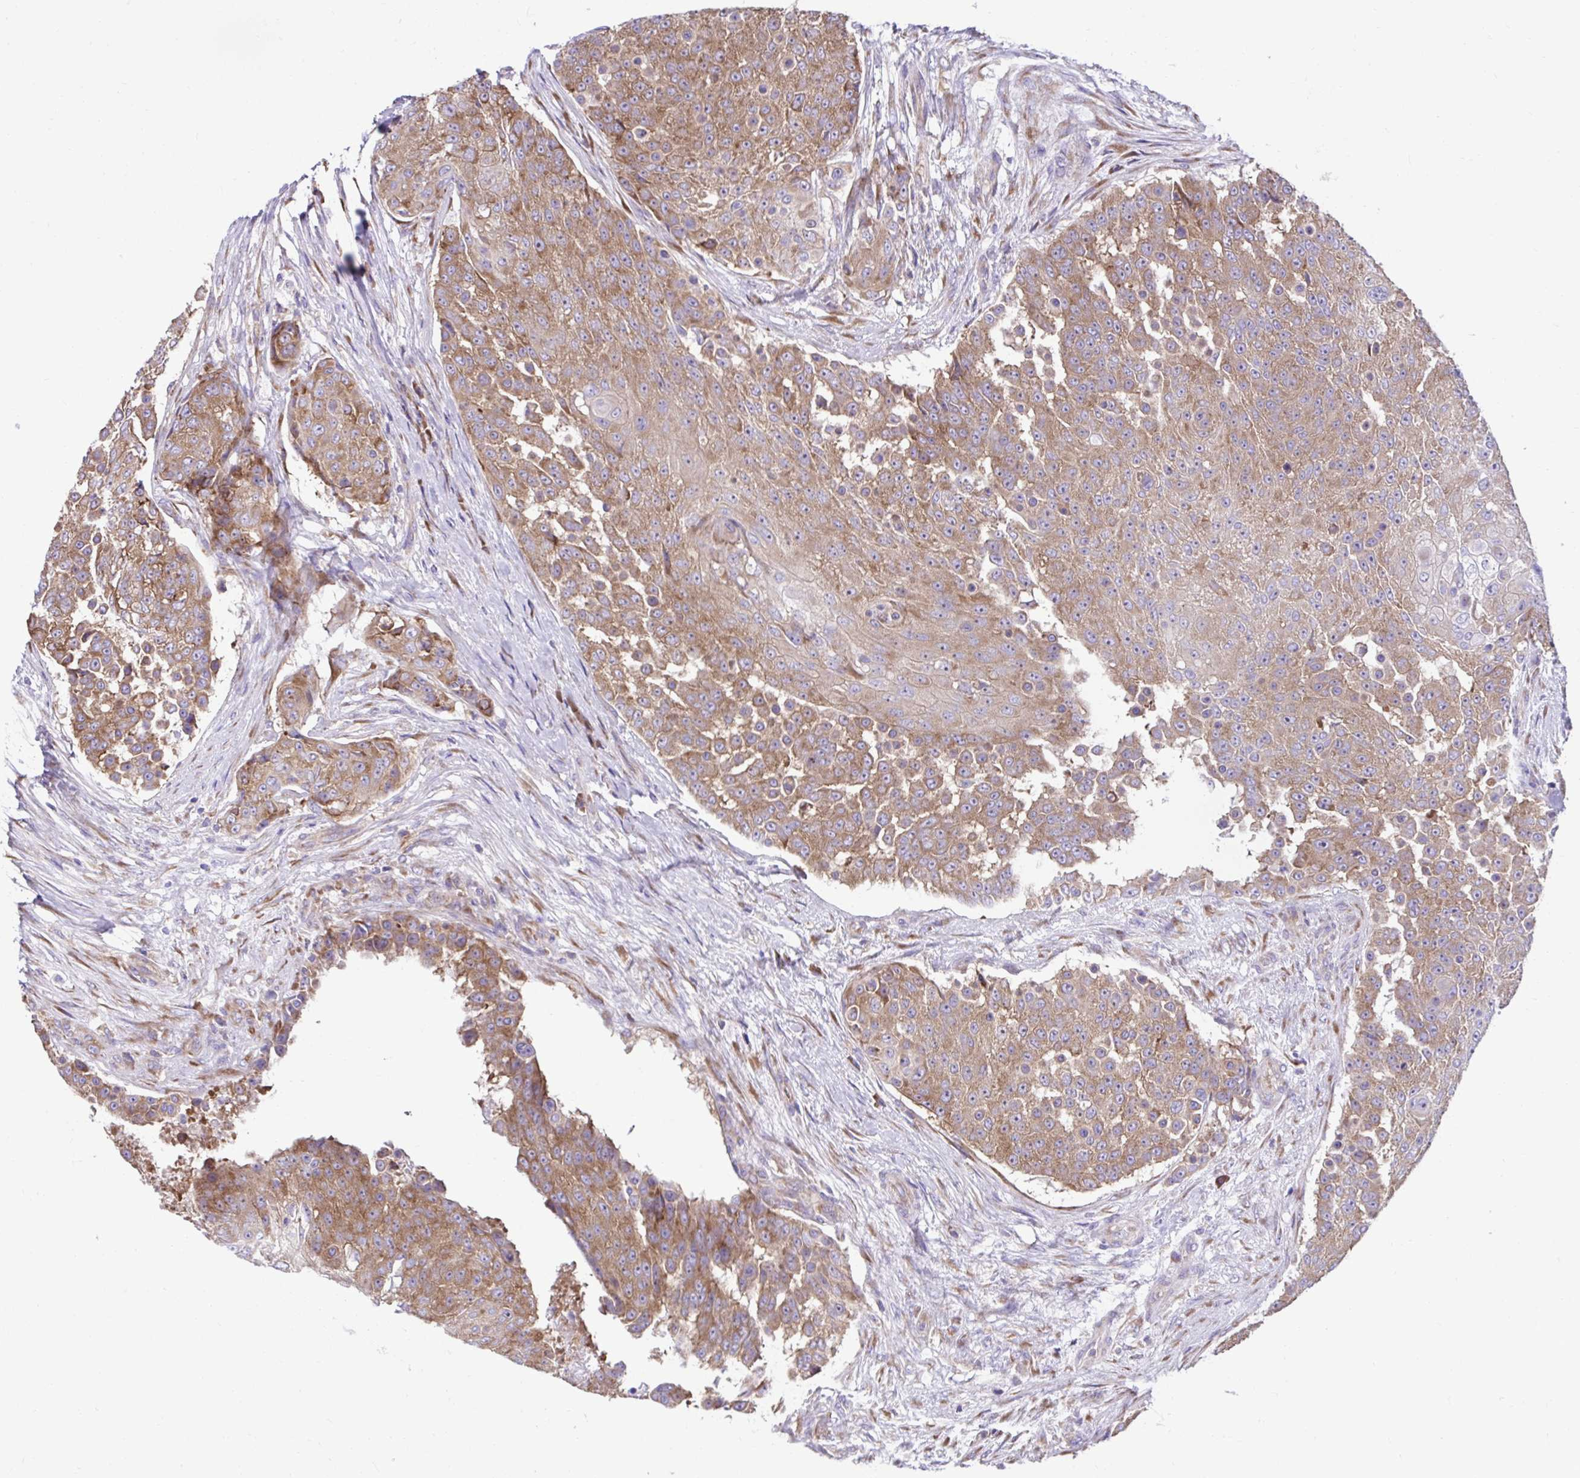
{"staining": {"intensity": "moderate", "quantity": ">75%", "location": "cytoplasmic/membranous"}, "tissue": "urothelial cancer", "cell_type": "Tumor cells", "image_type": "cancer", "snomed": [{"axis": "morphology", "description": "Urothelial carcinoma, High grade"}, {"axis": "topography", "description": "Urinary bladder"}], "caption": "Moderate cytoplasmic/membranous protein staining is identified in about >75% of tumor cells in urothelial cancer.", "gene": "RPL7", "patient": {"sex": "female", "age": 63}}